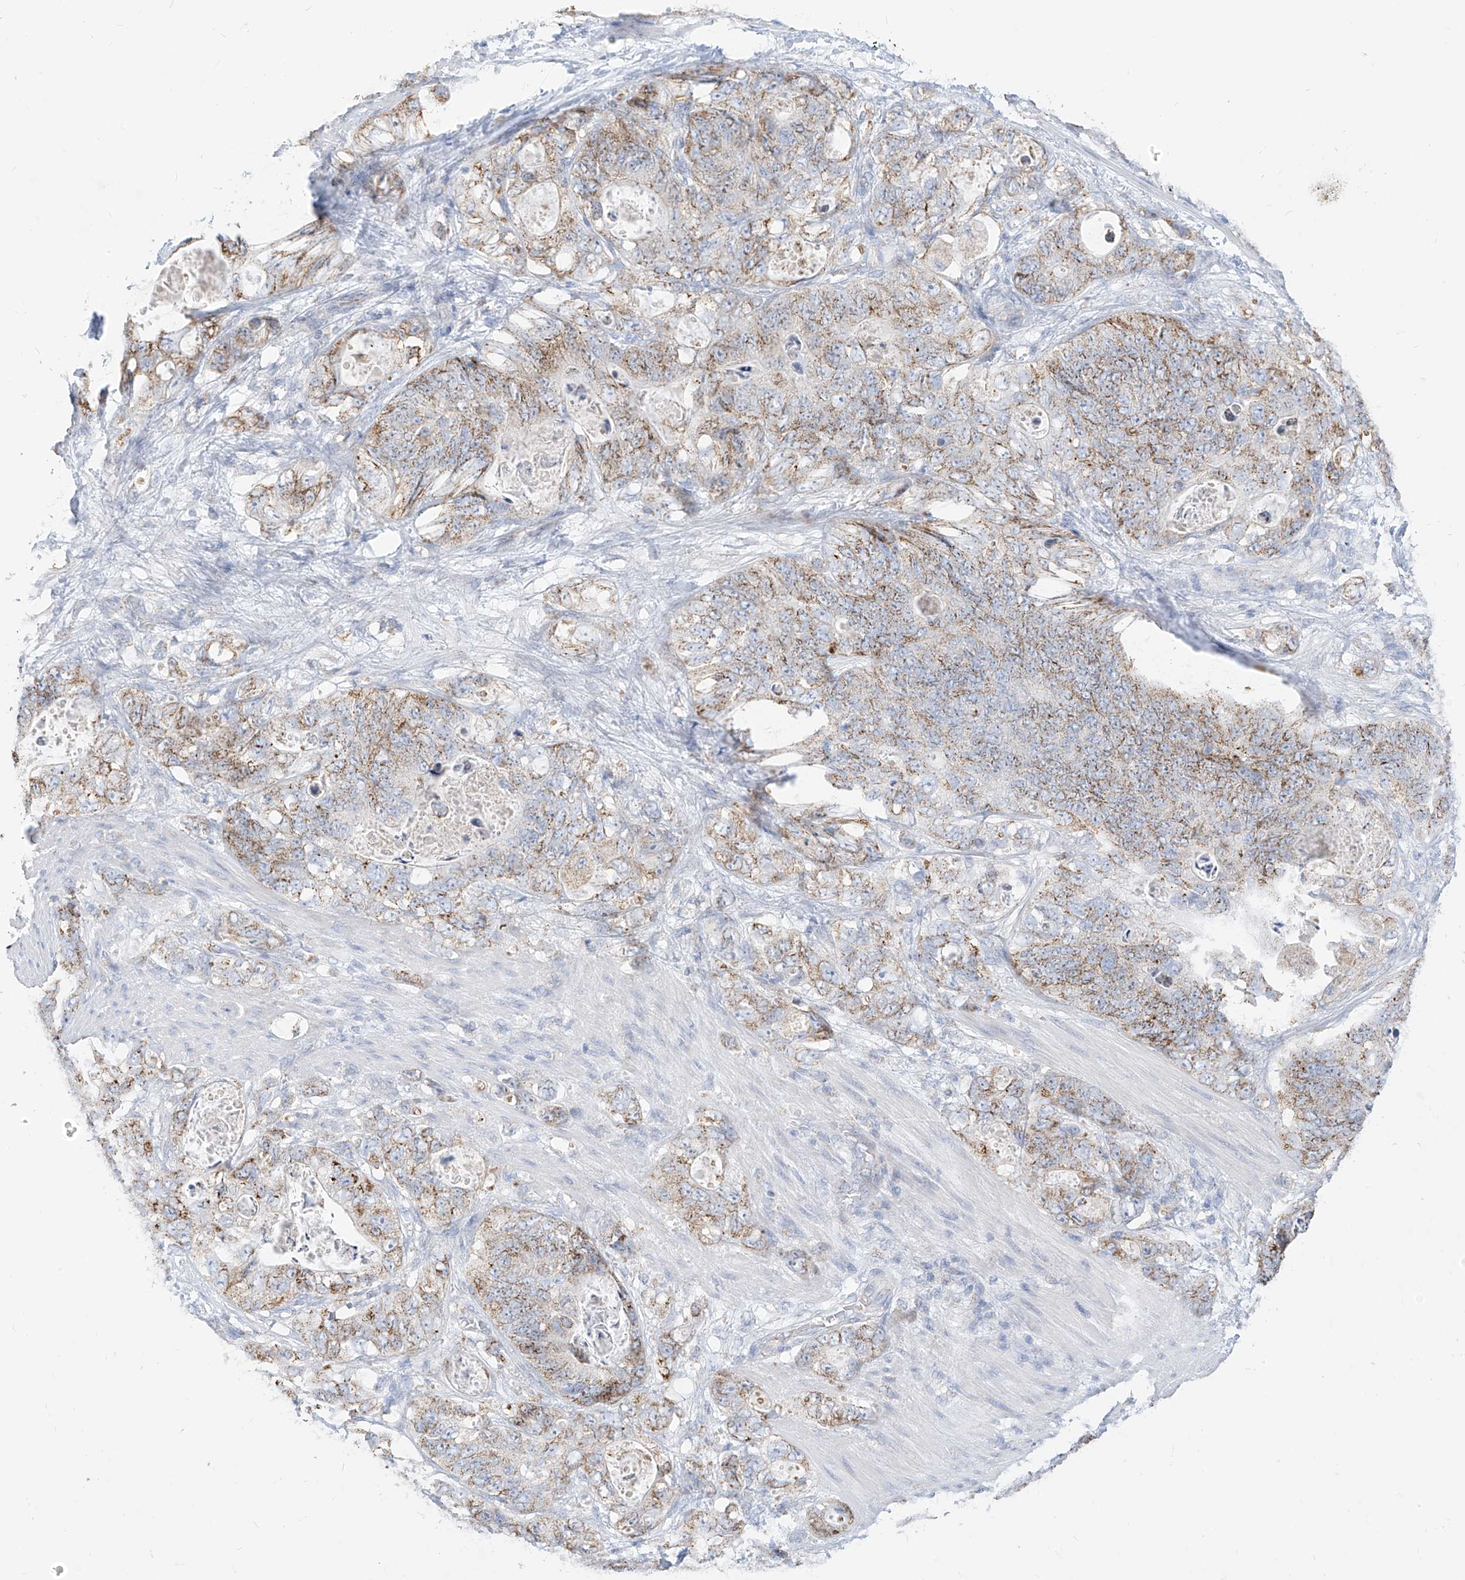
{"staining": {"intensity": "moderate", "quantity": ">75%", "location": "cytoplasmic/membranous"}, "tissue": "stomach cancer", "cell_type": "Tumor cells", "image_type": "cancer", "snomed": [{"axis": "morphology", "description": "Normal tissue, NOS"}, {"axis": "morphology", "description": "Adenocarcinoma, NOS"}, {"axis": "topography", "description": "Stomach"}], "caption": "Moderate cytoplasmic/membranous protein positivity is seen in about >75% of tumor cells in stomach adenocarcinoma. The staining was performed using DAB (3,3'-diaminobenzidine), with brown indicating positive protein expression. Nuclei are stained blue with hematoxylin.", "gene": "RASA2", "patient": {"sex": "female", "age": 89}}